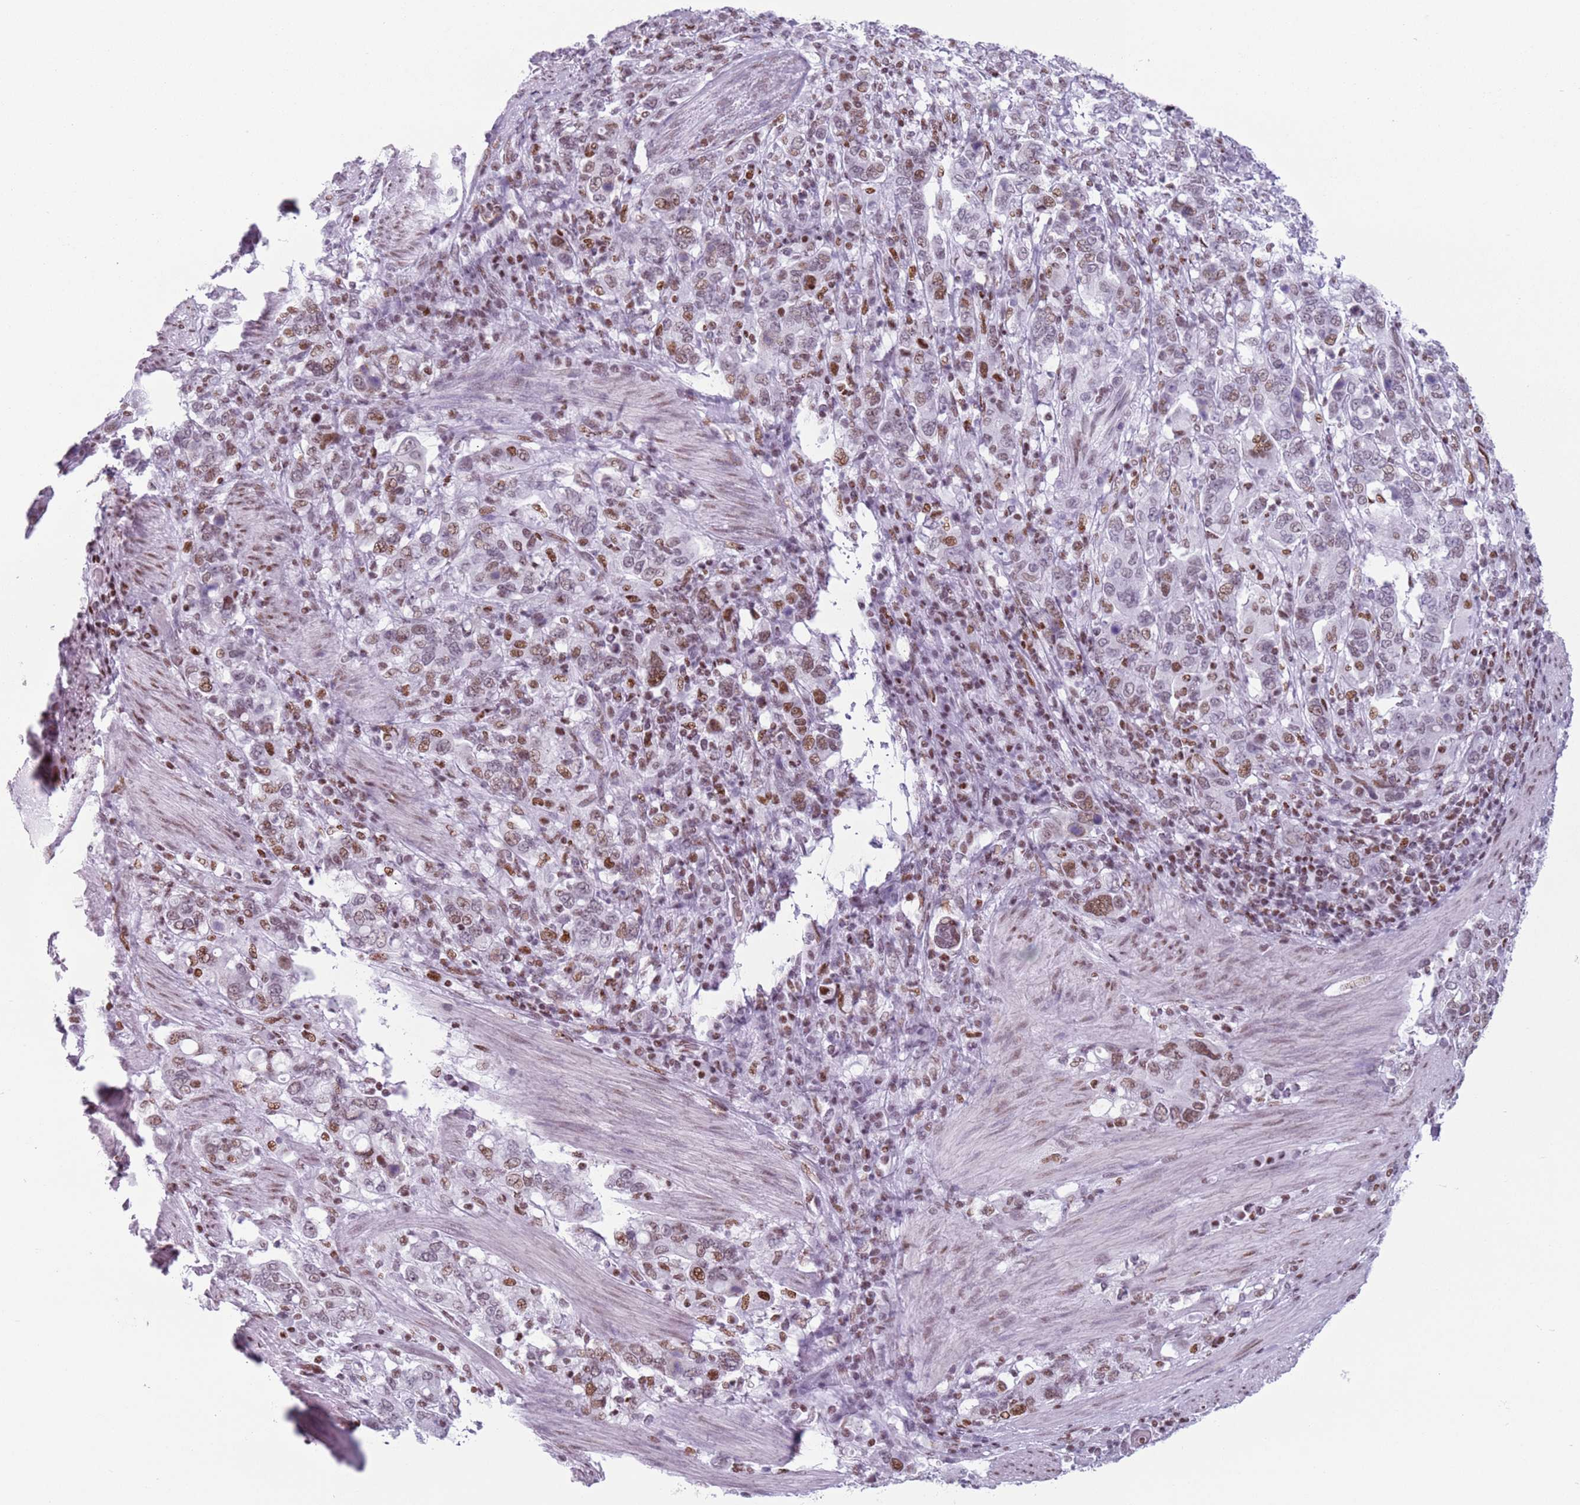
{"staining": {"intensity": "moderate", "quantity": "25%-75%", "location": "nuclear"}, "tissue": "stomach cancer", "cell_type": "Tumor cells", "image_type": "cancer", "snomed": [{"axis": "morphology", "description": "Adenocarcinoma, NOS"}, {"axis": "topography", "description": "Stomach, upper"}, {"axis": "topography", "description": "Stomach"}], "caption": "The histopathology image shows staining of stomach adenocarcinoma, revealing moderate nuclear protein positivity (brown color) within tumor cells.", "gene": "FAM104B", "patient": {"sex": "male", "age": 62}}